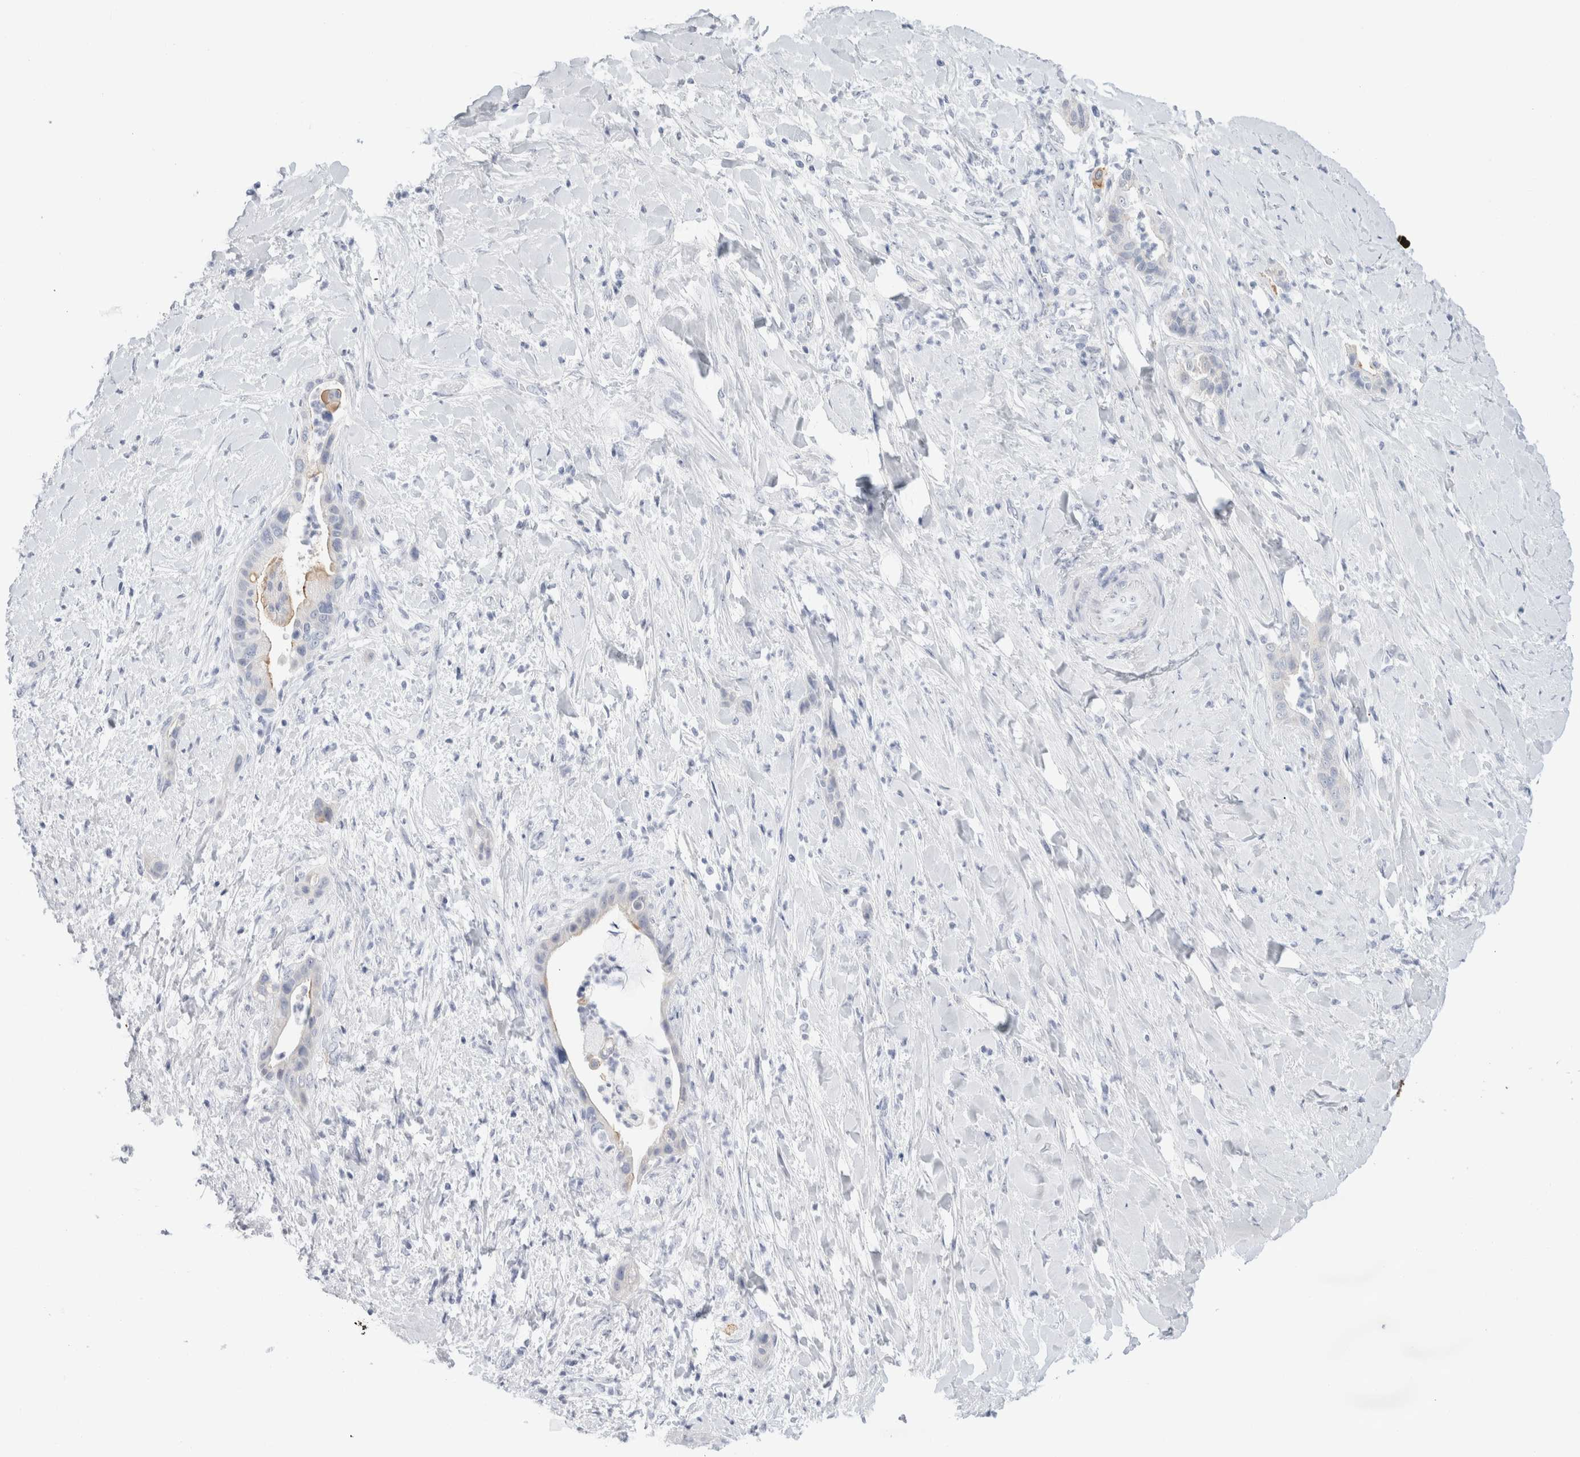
{"staining": {"intensity": "weak", "quantity": "<25%", "location": "cytoplasmic/membranous"}, "tissue": "liver cancer", "cell_type": "Tumor cells", "image_type": "cancer", "snomed": [{"axis": "morphology", "description": "Cholangiocarcinoma"}, {"axis": "topography", "description": "Liver"}], "caption": "IHC micrograph of liver cholangiocarcinoma stained for a protein (brown), which demonstrates no positivity in tumor cells.", "gene": "MUC15", "patient": {"sex": "female", "age": 54}}